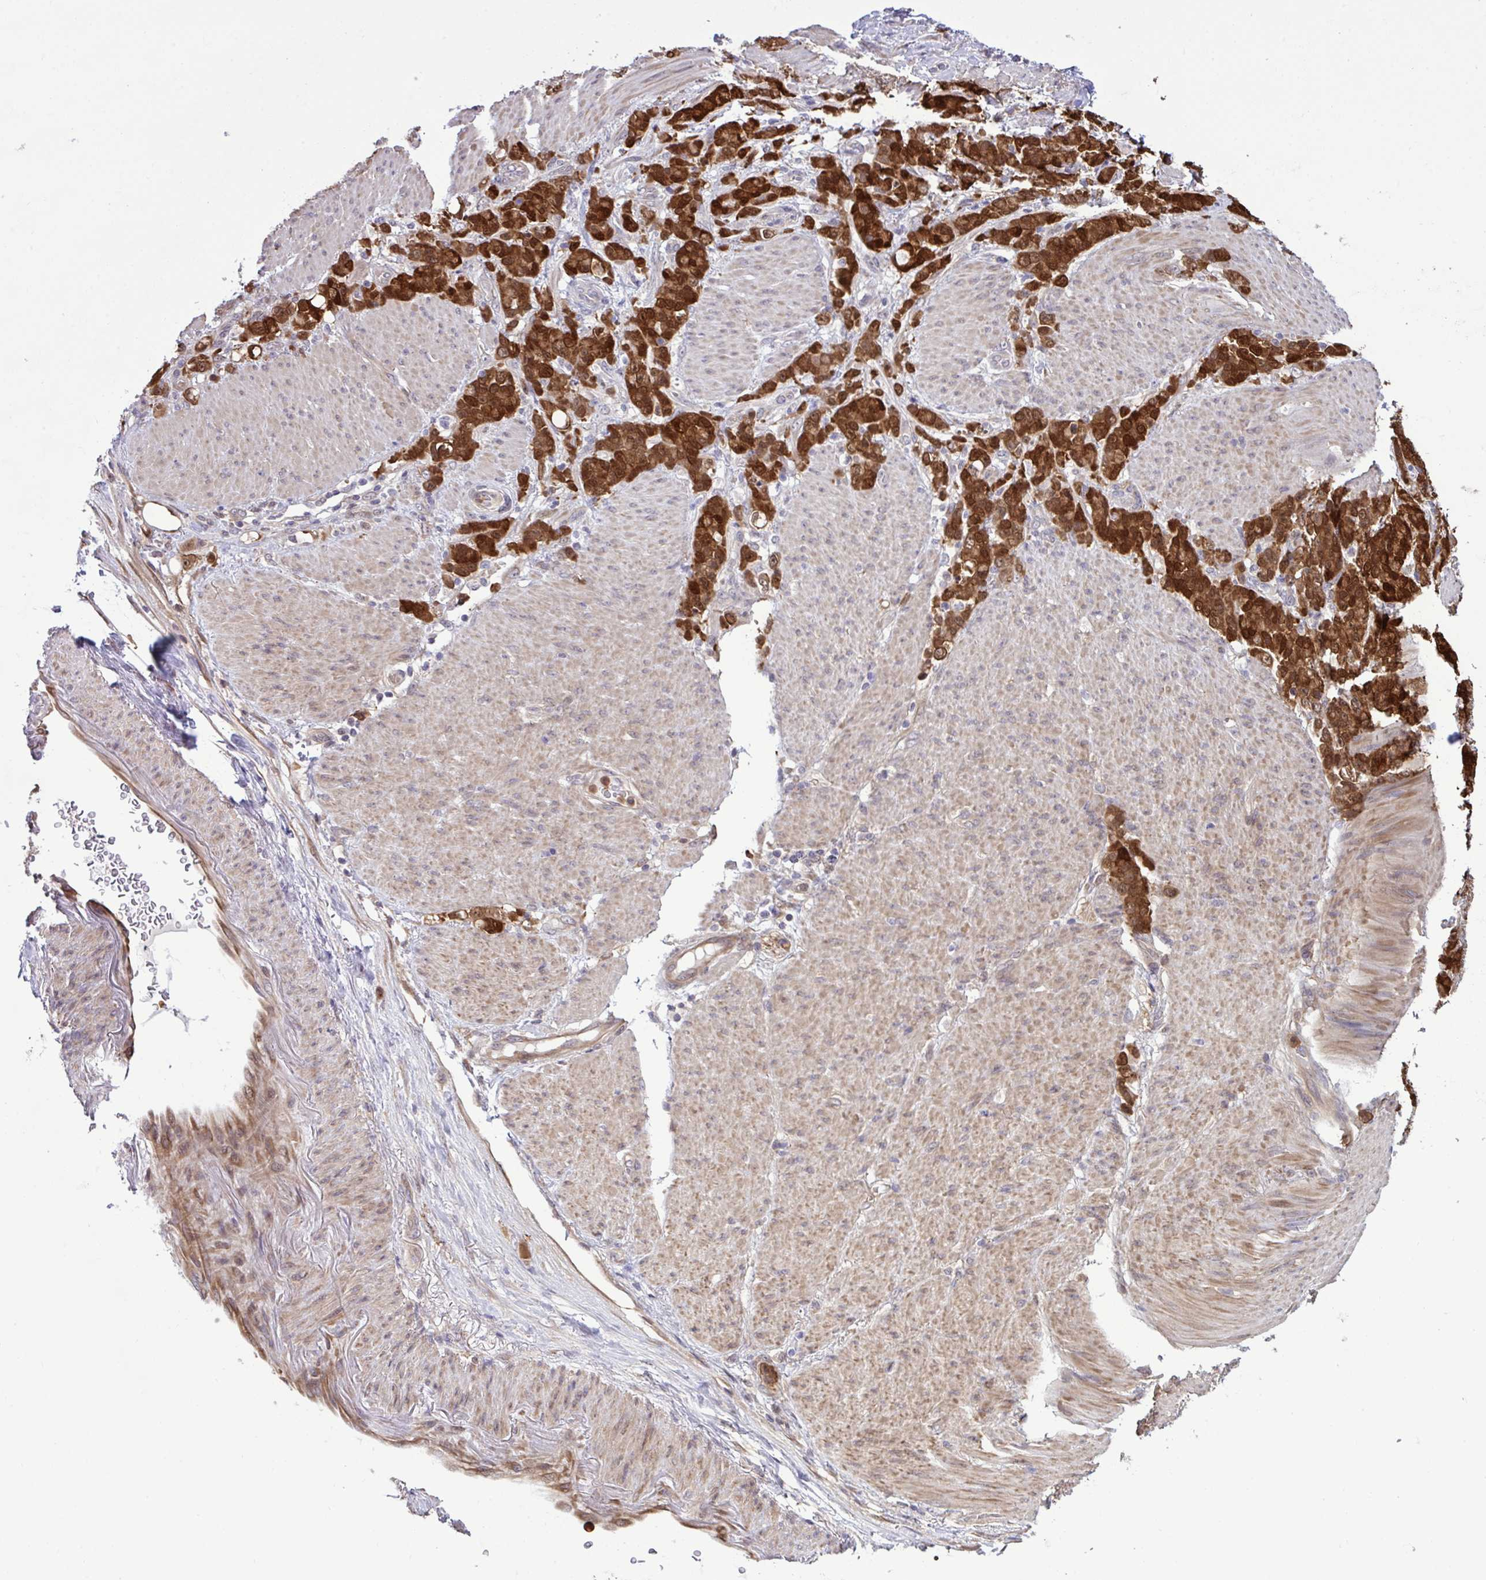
{"staining": {"intensity": "strong", "quantity": ">75%", "location": "cytoplasmic/membranous,nuclear"}, "tissue": "stomach cancer", "cell_type": "Tumor cells", "image_type": "cancer", "snomed": [{"axis": "morphology", "description": "Adenocarcinoma, NOS"}, {"axis": "topography", "description": "Stomach"}], "caption": "Brown immunohistochemical staining in stomach cancer displays strong cytoplasmic/membranous and nuclear positivity in approximately >75% of tumor cells. The staining was performed using DAB (3,3'-diaminobenzidine) to visualize the protein expression in brown, while the nuclei were stained in blue with hematoxylin (Magnification: 20x).", "gene": "CMPK1", "patient": {"sex": "female", "age": 79}}